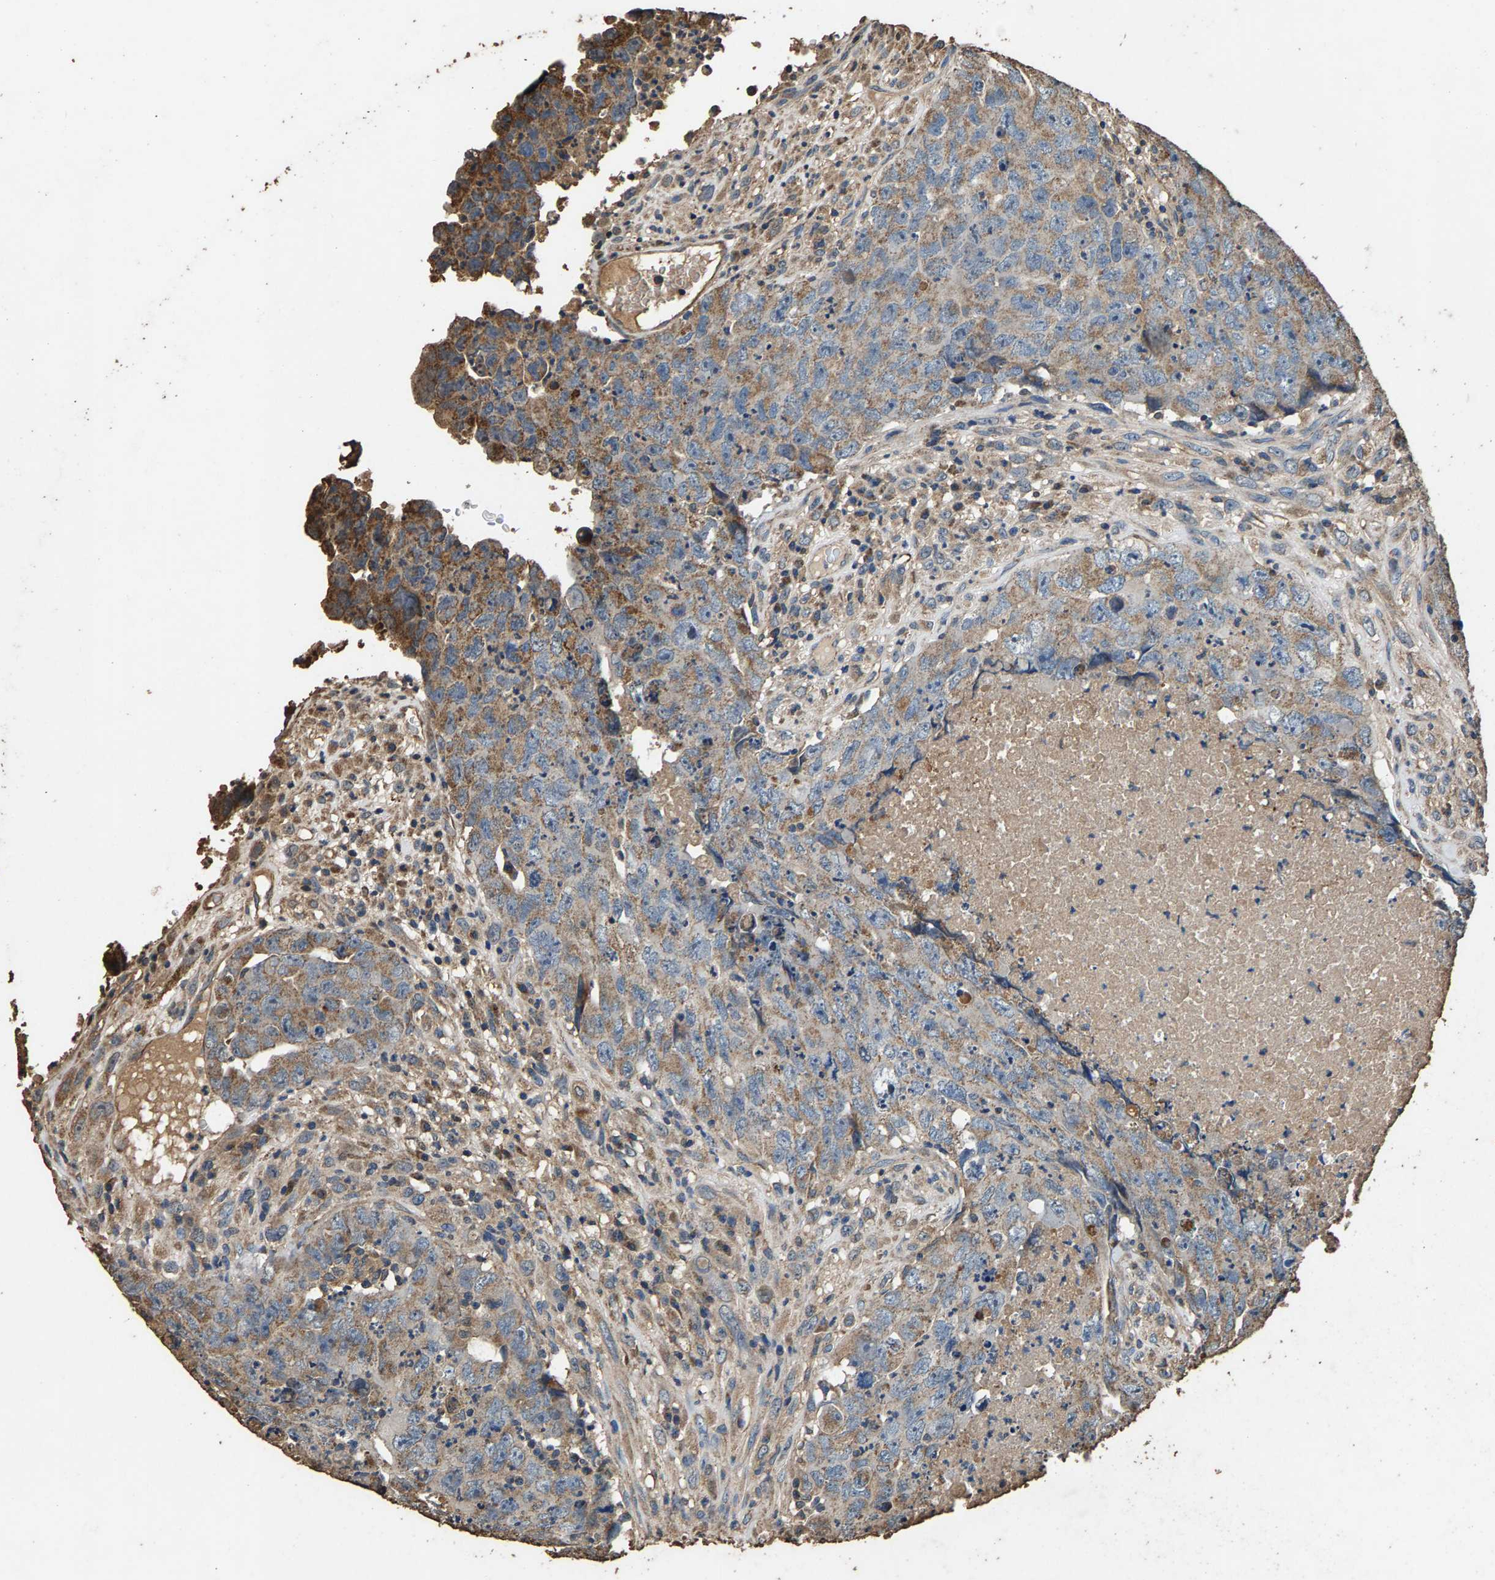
{"staining": {"intensity": "moderate", "quantity": "25%-75%", "location": "cytoplasmic/membranous"}, "tissue": "testis cancer", "cell_type": "Tumor cells", "image_type": "cancer", "snomed": [{"axis": "morphology", "description": "Carcinoma, Embryonal, NOS"}, {"axis": "topography", "description": "Testis"}], "caption": "A medium amount of moderate cytoplasmic/membranous expression is appreciated in about 25%-75% of tumor cells in testis cancer (embryonal carcinoma) tissue.", "gene": "MRPL27", "patient": {"sex": "male", "age": 32}}